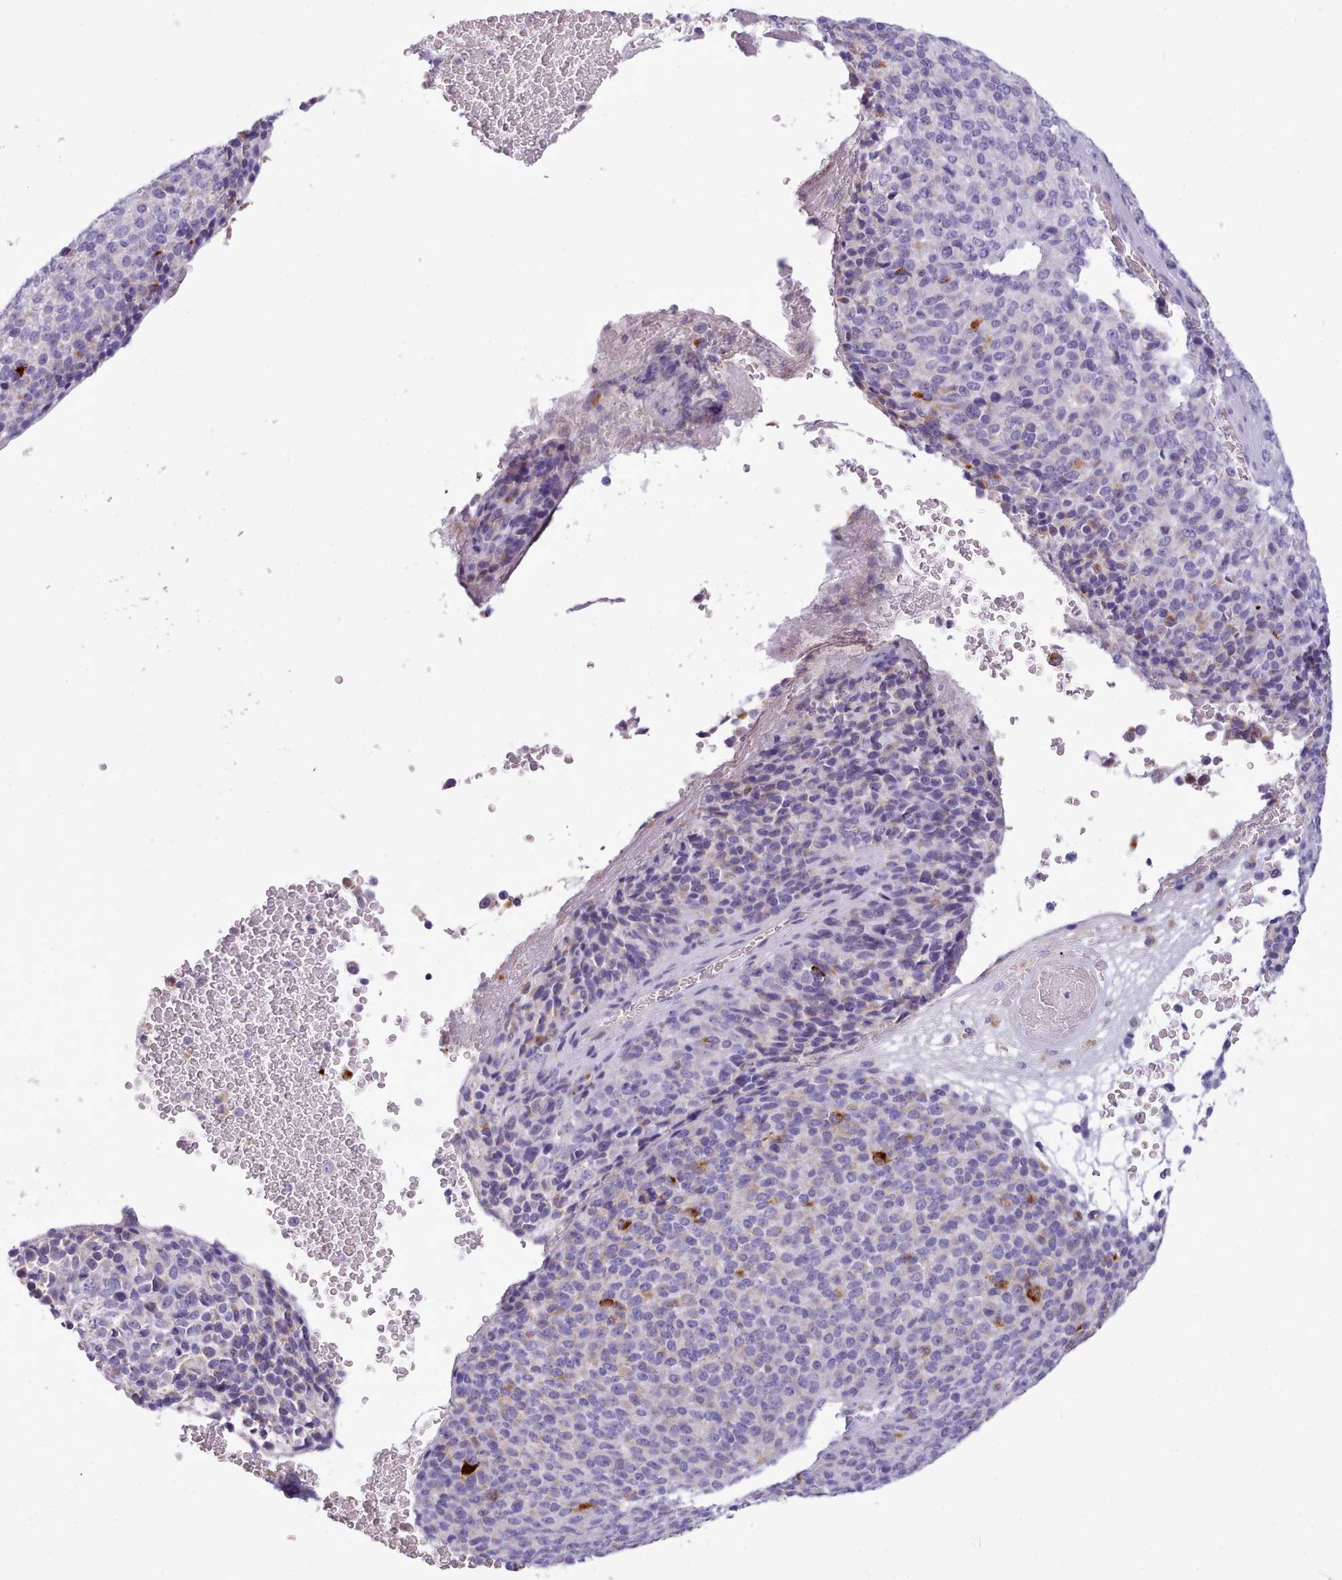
{"staining": {"intensity": "negative", "quantity": "none", "location": "none"}, "tissue": "melanoma", "cell_type": "Tumor cells", "image_type": "cancer", "snomed": [{"axis": "morphology", "description": "Malignant melanoma, Metastatic site"}, {"axis": "topography", "description": "Brain"}], "caption": "Tumor cells show no significant expression in malignant melanoma (metastatic site). Brightfield microscopy of IHC stained with DAB (brown) and hematoxylin (blue), captured at high magnification.", "gene": "CYP2A13", "patient": {"sex": "female", "age": 56}}